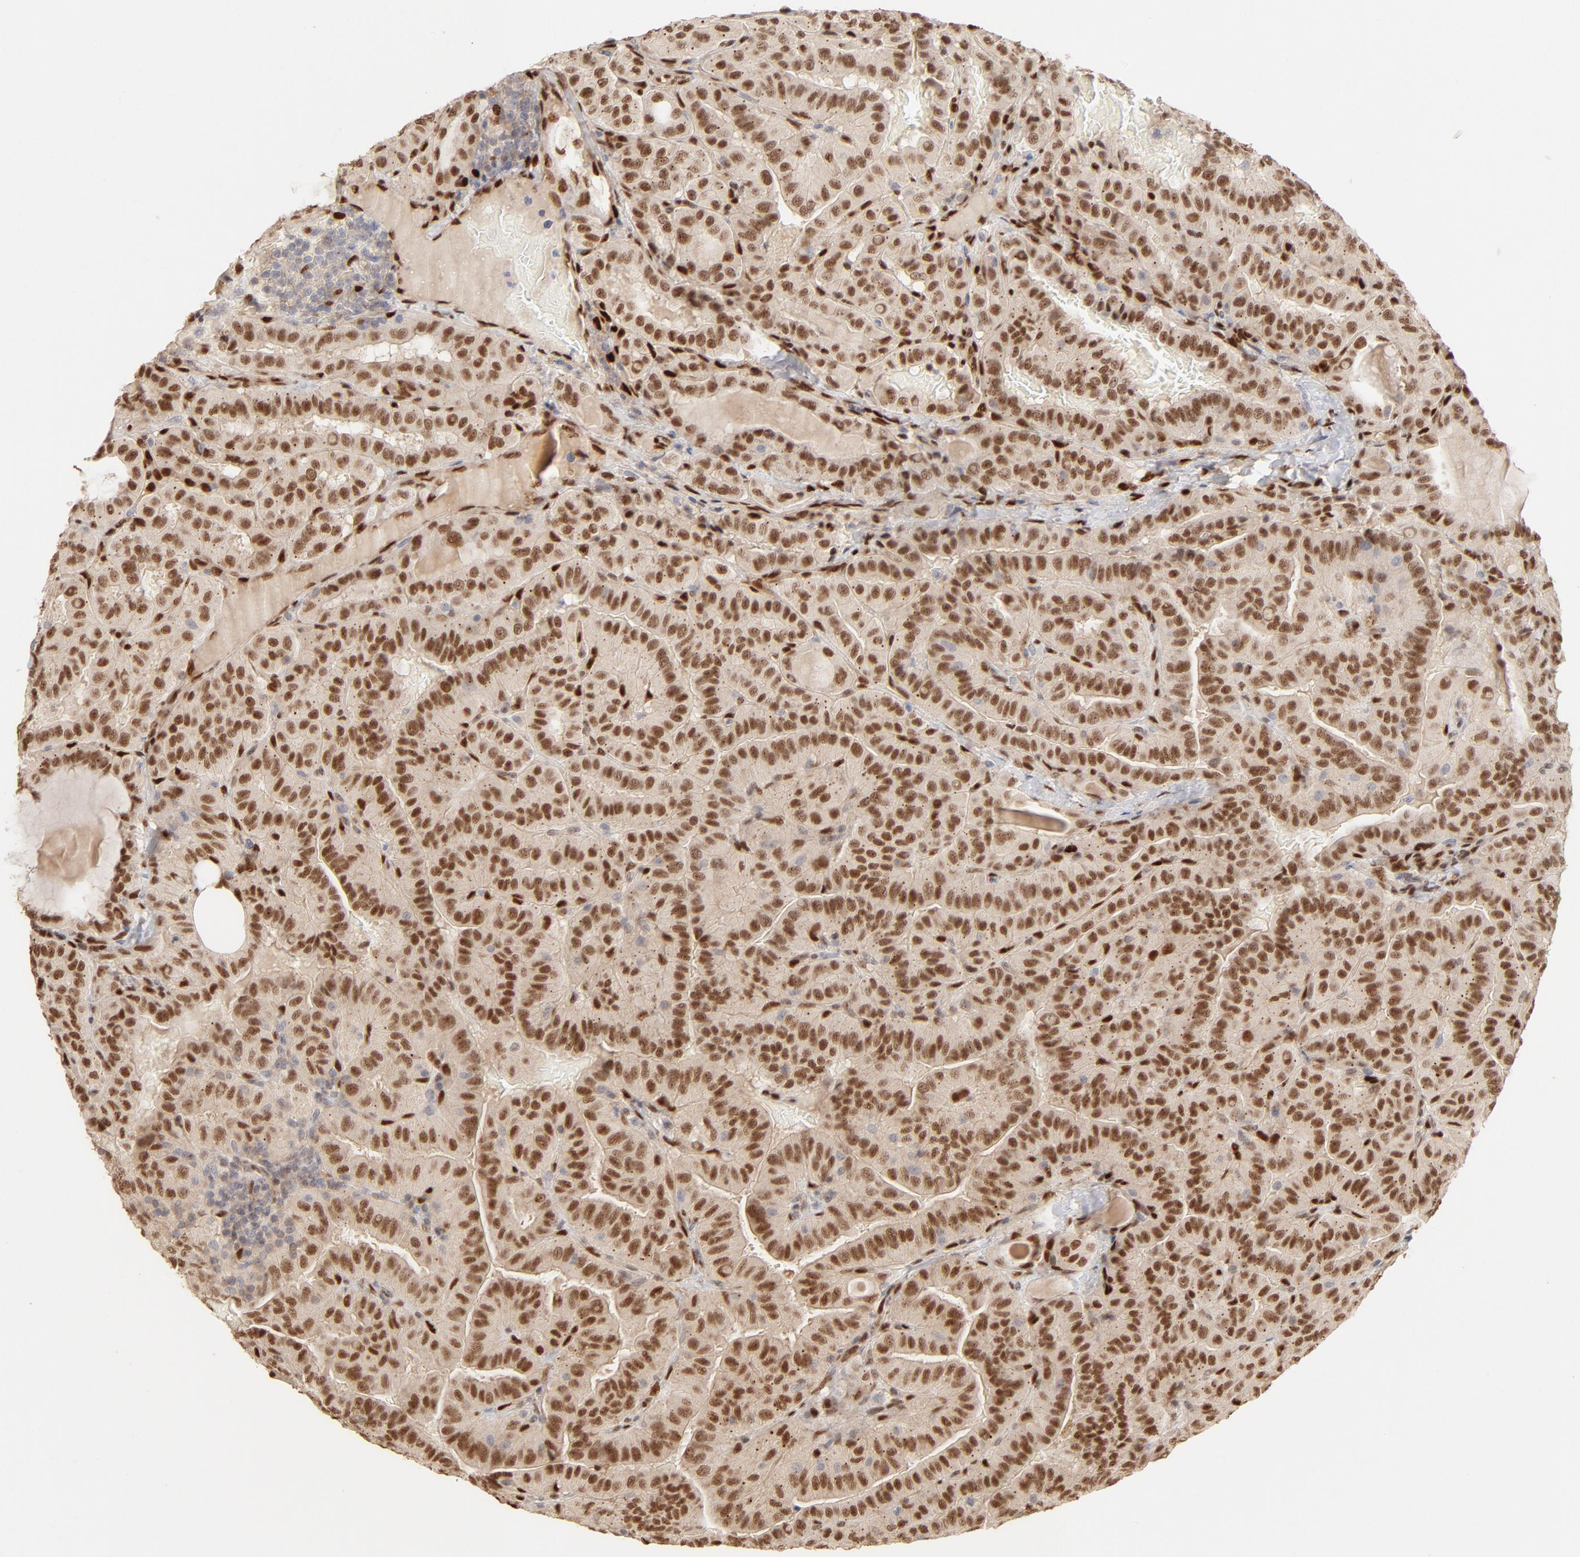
{"staining": {"intensity": "moderate", "quantity": ">75%", "location": "nuclear"}, "tissue": "thyroid cancer", "cell_type": "Tumor cells", "image_type": "cancer", "snomed": [{"axis": "morphology", "description": "Papillary adenocarcinoma, NOS"}, {"axis": "topography", "description": "Thyroid gland"}], "caption": "Immunohistochemical staining of thyroid cancer displays moderate nuclear protein expression in about >75% of tumor cells. (DAB IHC with brightfield microscopy, high magnification).", "gene": "NFIB", "patient": {"sex": "male", "age": 77}}